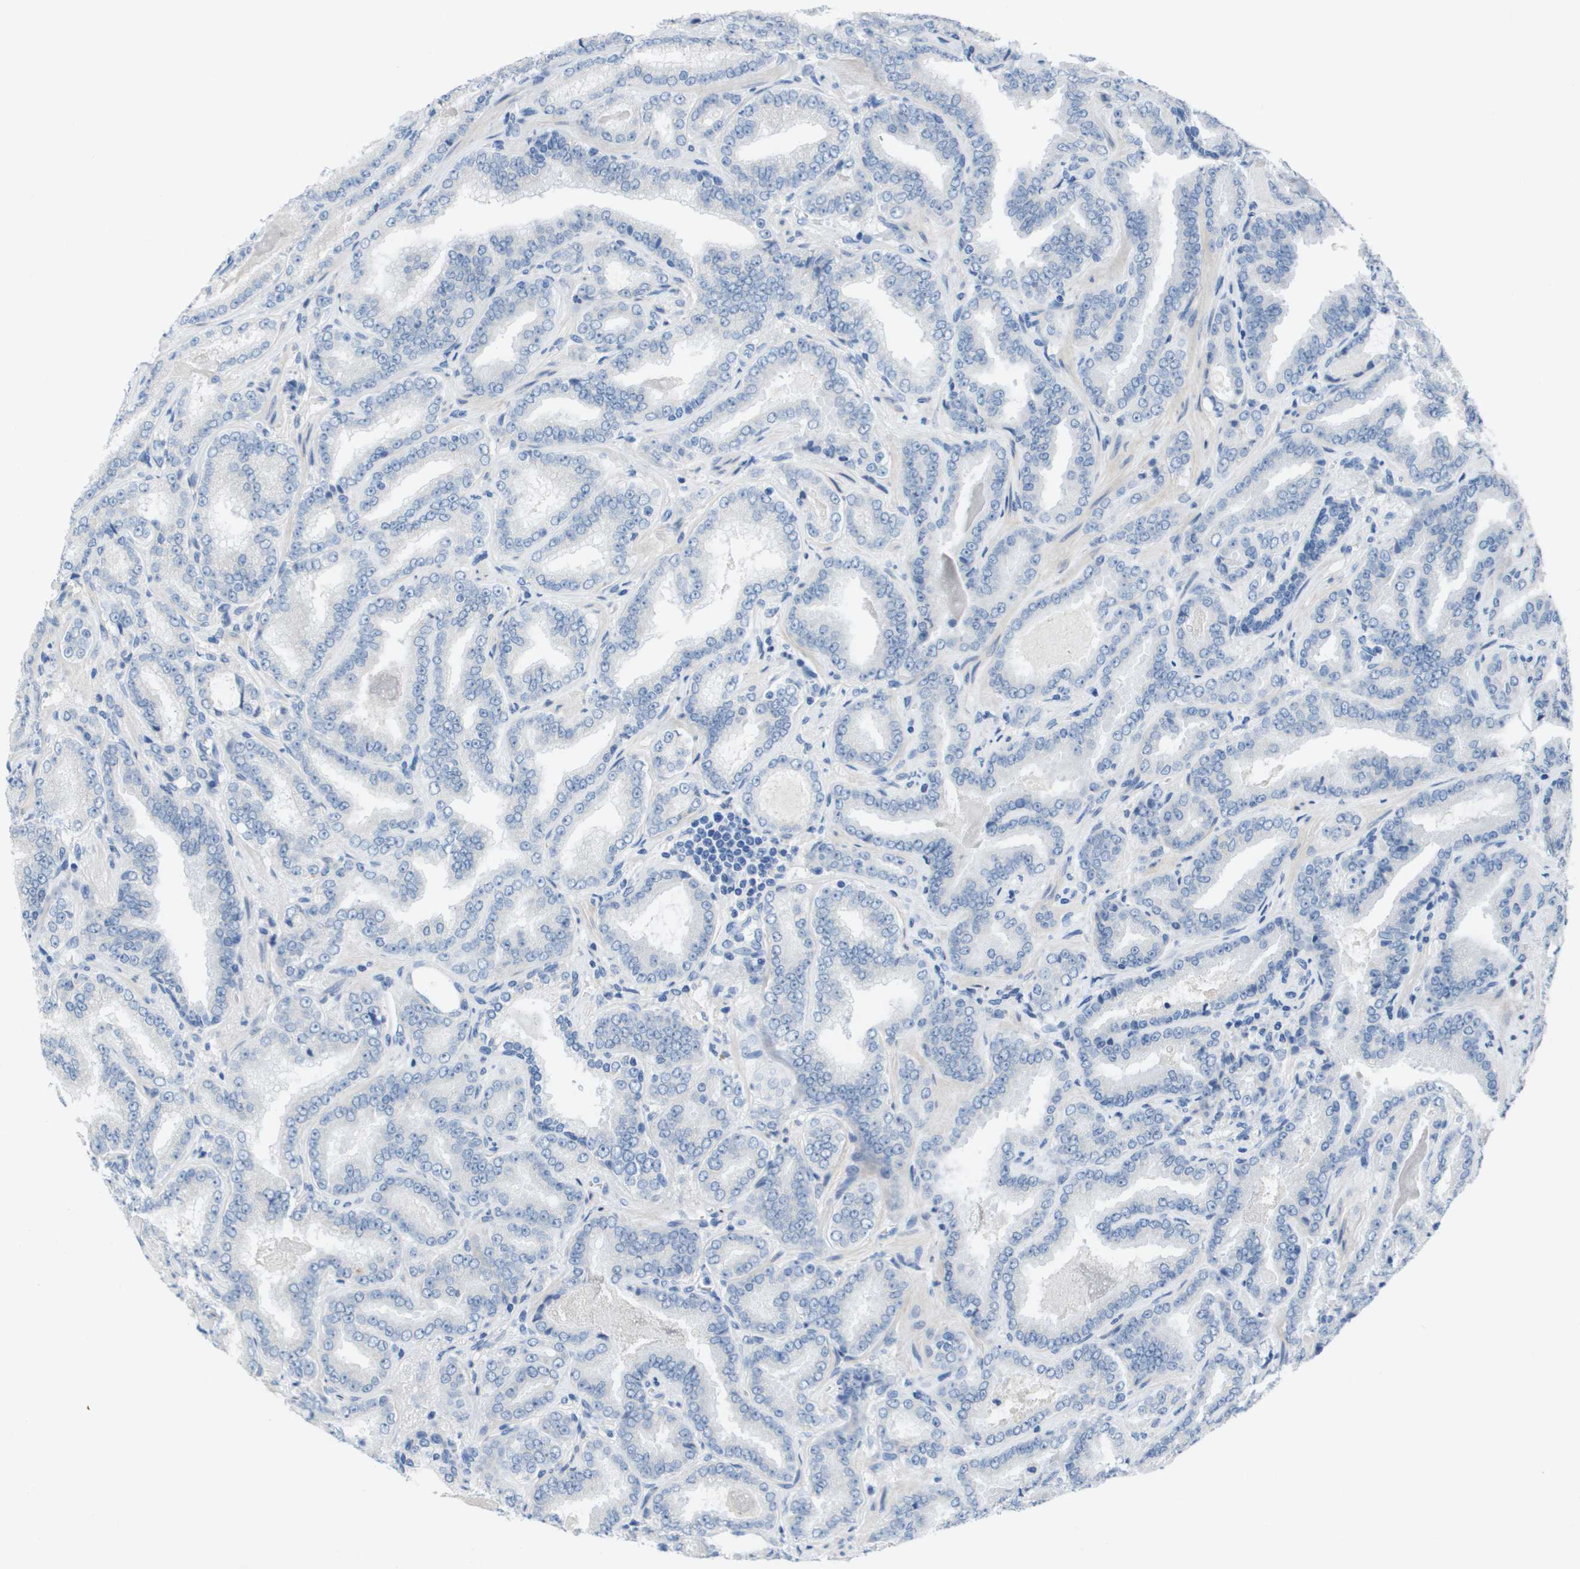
{"staining": {"intensity": "negative", "quantity": "none", "location": "none"}, "tissue": "prostate cancer", "cell_type": "Tumor cells", "image_type": "cancer", "snomed": [{"axis": "morphology", "description": "Adenocarcinoma, Low grade"}, {"axis": "topography", "description": "Prostate"}], "caption": "The image reveals no staining of tumor cells in prostate cancer (low-grade adenocarcinoma).", "gene": "NCS1", "patient": {"sex": "male", "age": 60}}